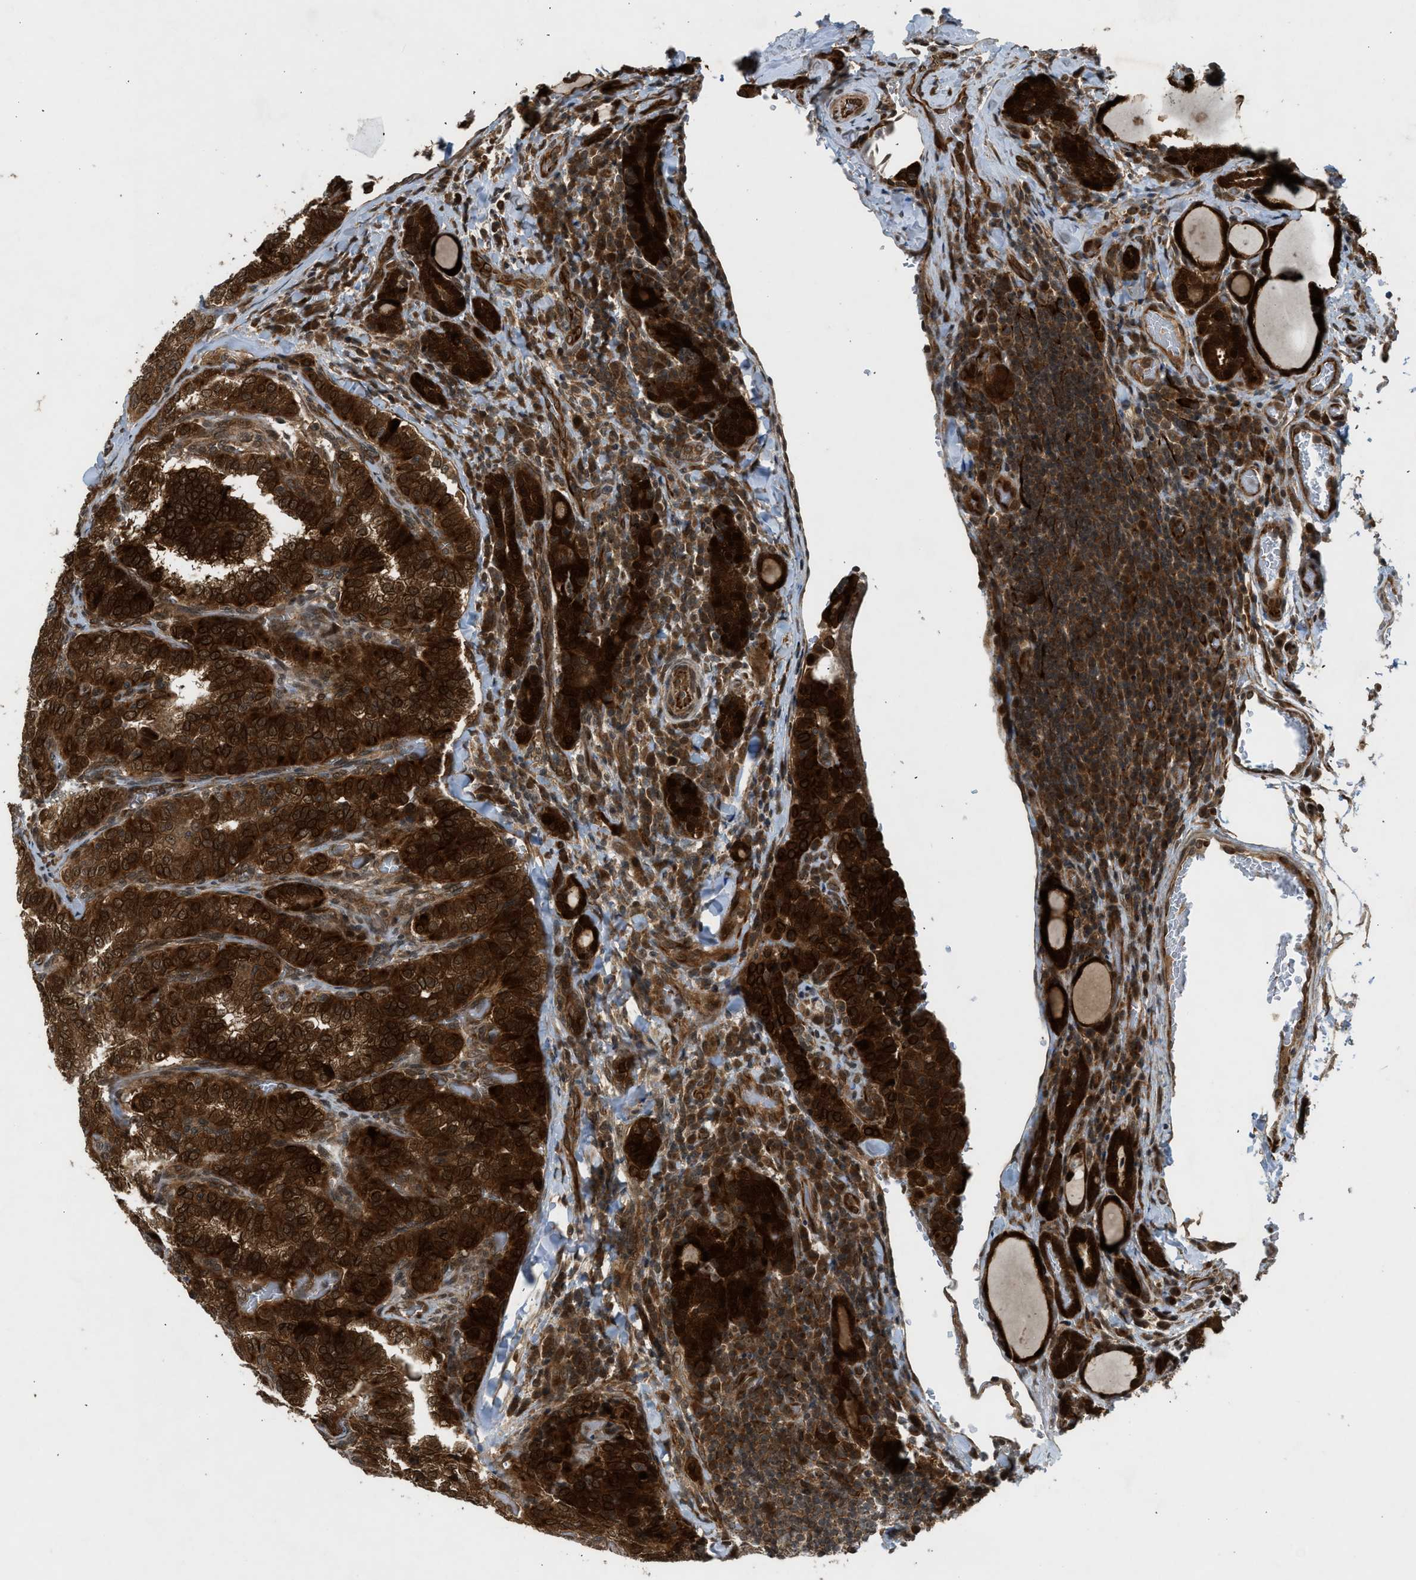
{"staining": {"intensity": "strong", "quantity": ">75%", "location": "cytoplasmic/membranous,nuclear"}, "tissue": "thyroid cancer", "cell_type": "Tumor cells", "image_type": "cancer", "snomed": [{"axis": "morphology", "description": "Normal tissue, NOS"}, {"axis": "morphology", "description": "Papillary adenocarcinoma, NOS"}, {"axis": "topography", "description": "Thyroid gland"}], "caption": "Approximately >75% of tumor cells in human thyroid cancer (papillary adenocarcinoma) demonstrate strong cytoplasmic/membranous and nuclear protein staining as visualized by brown immunohistochemical staining.", "gene": "TXNL1", "patient": {"sex": "female", "age": 30}}